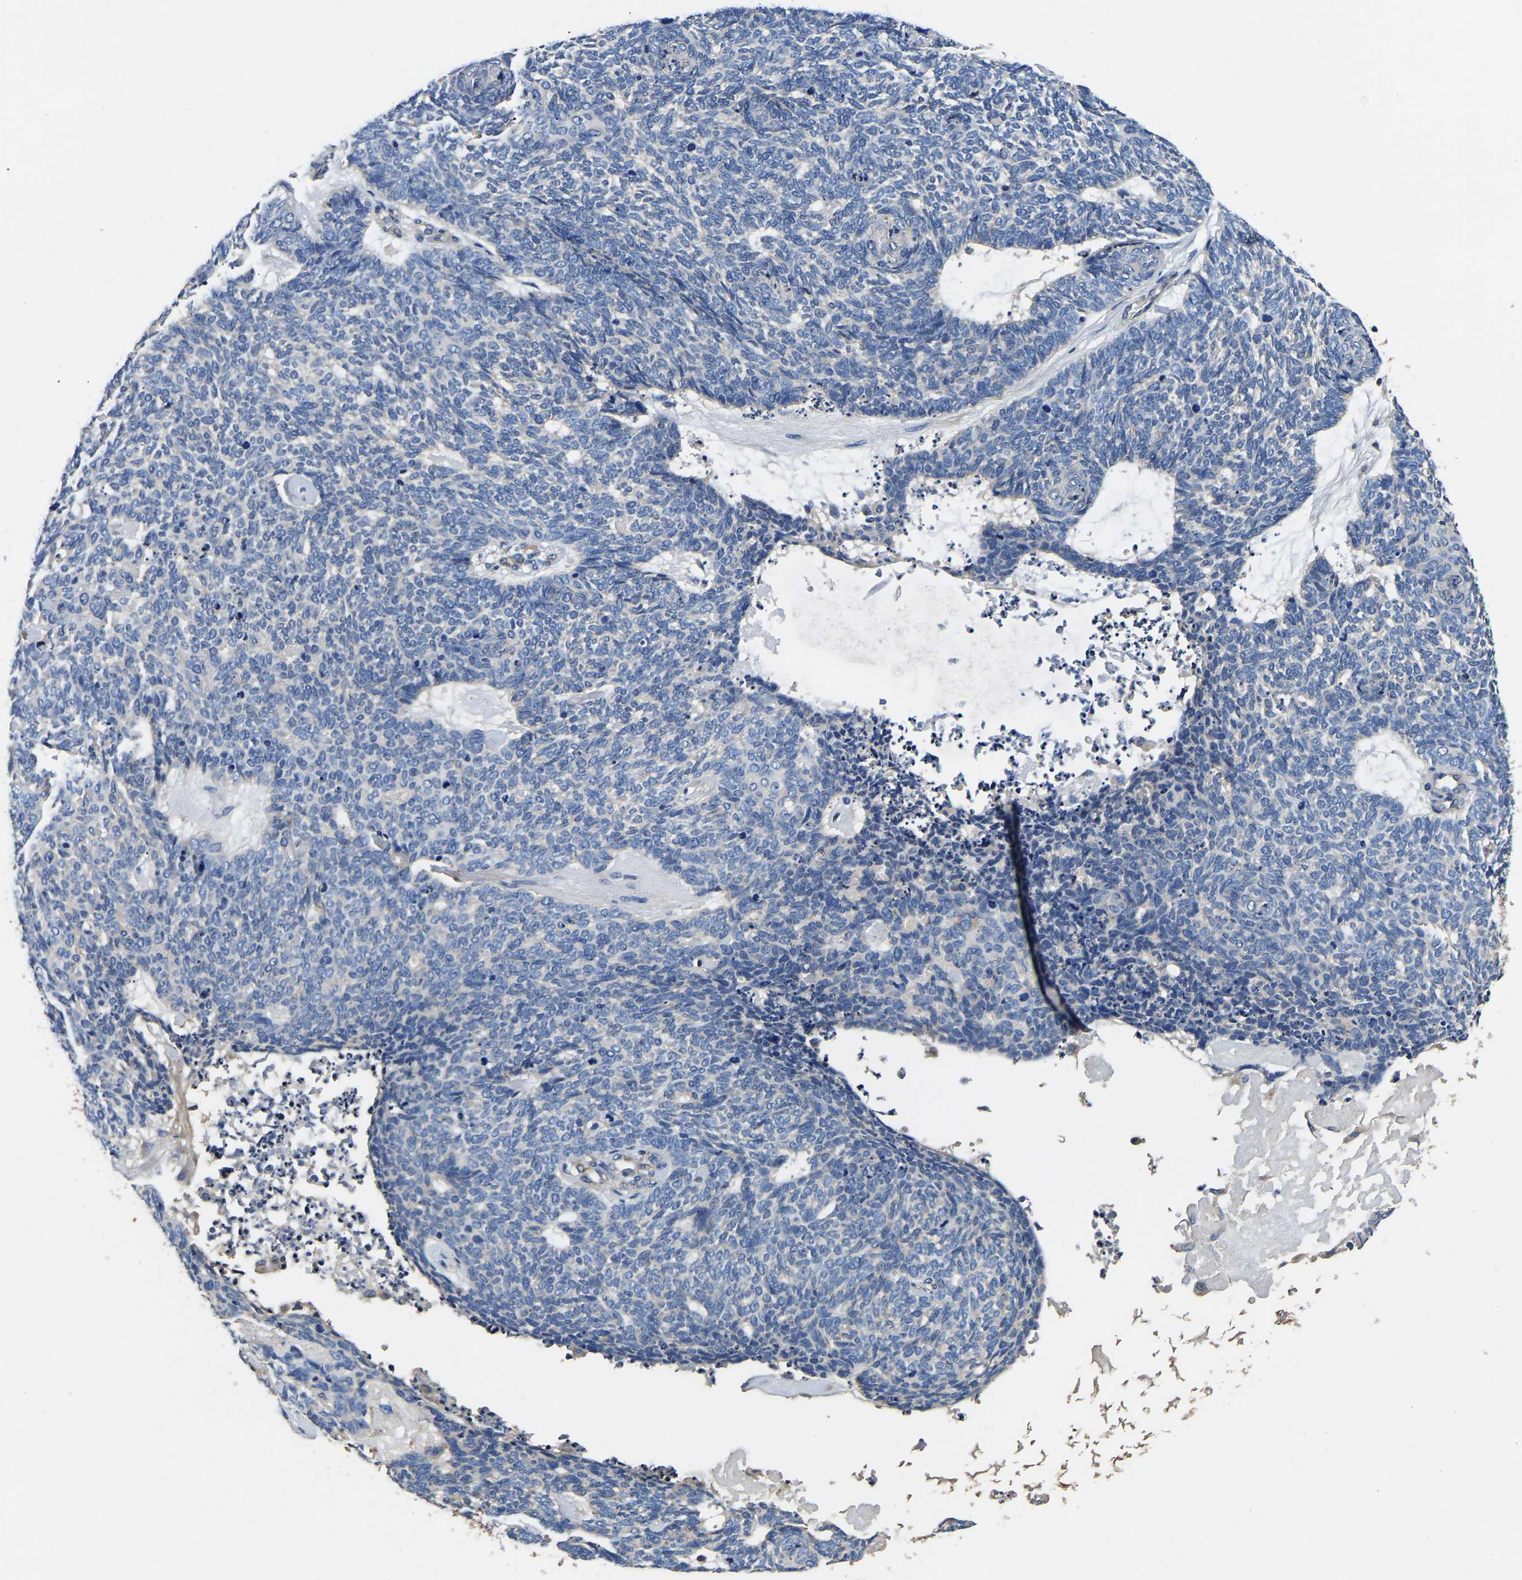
{"staining": {"intensity": "negative", "quantity": "none", "location": "none"}, "tissue": "skin cancer", "cell_type": "Tumor cells", "image_type": "cancer", "snomed": [{"axis": "morphology", "description": "Basal cell carcinoma"}, {"axis": "topography", "description": "Skin"}], "caption": "DAB (3,3'-diaminobenzidine) immunohistochemical staining of skin cancer (basal cell carcinoma) displays no significant staining in tumor cells. The staining is performed using DAB (3,3'-diaminobenzidine) brown chromogen with nuclei counter-stained in using hematoxylin.", "gene": "SH3GLB1", "patient": {"sex": "female", "age": 84}}